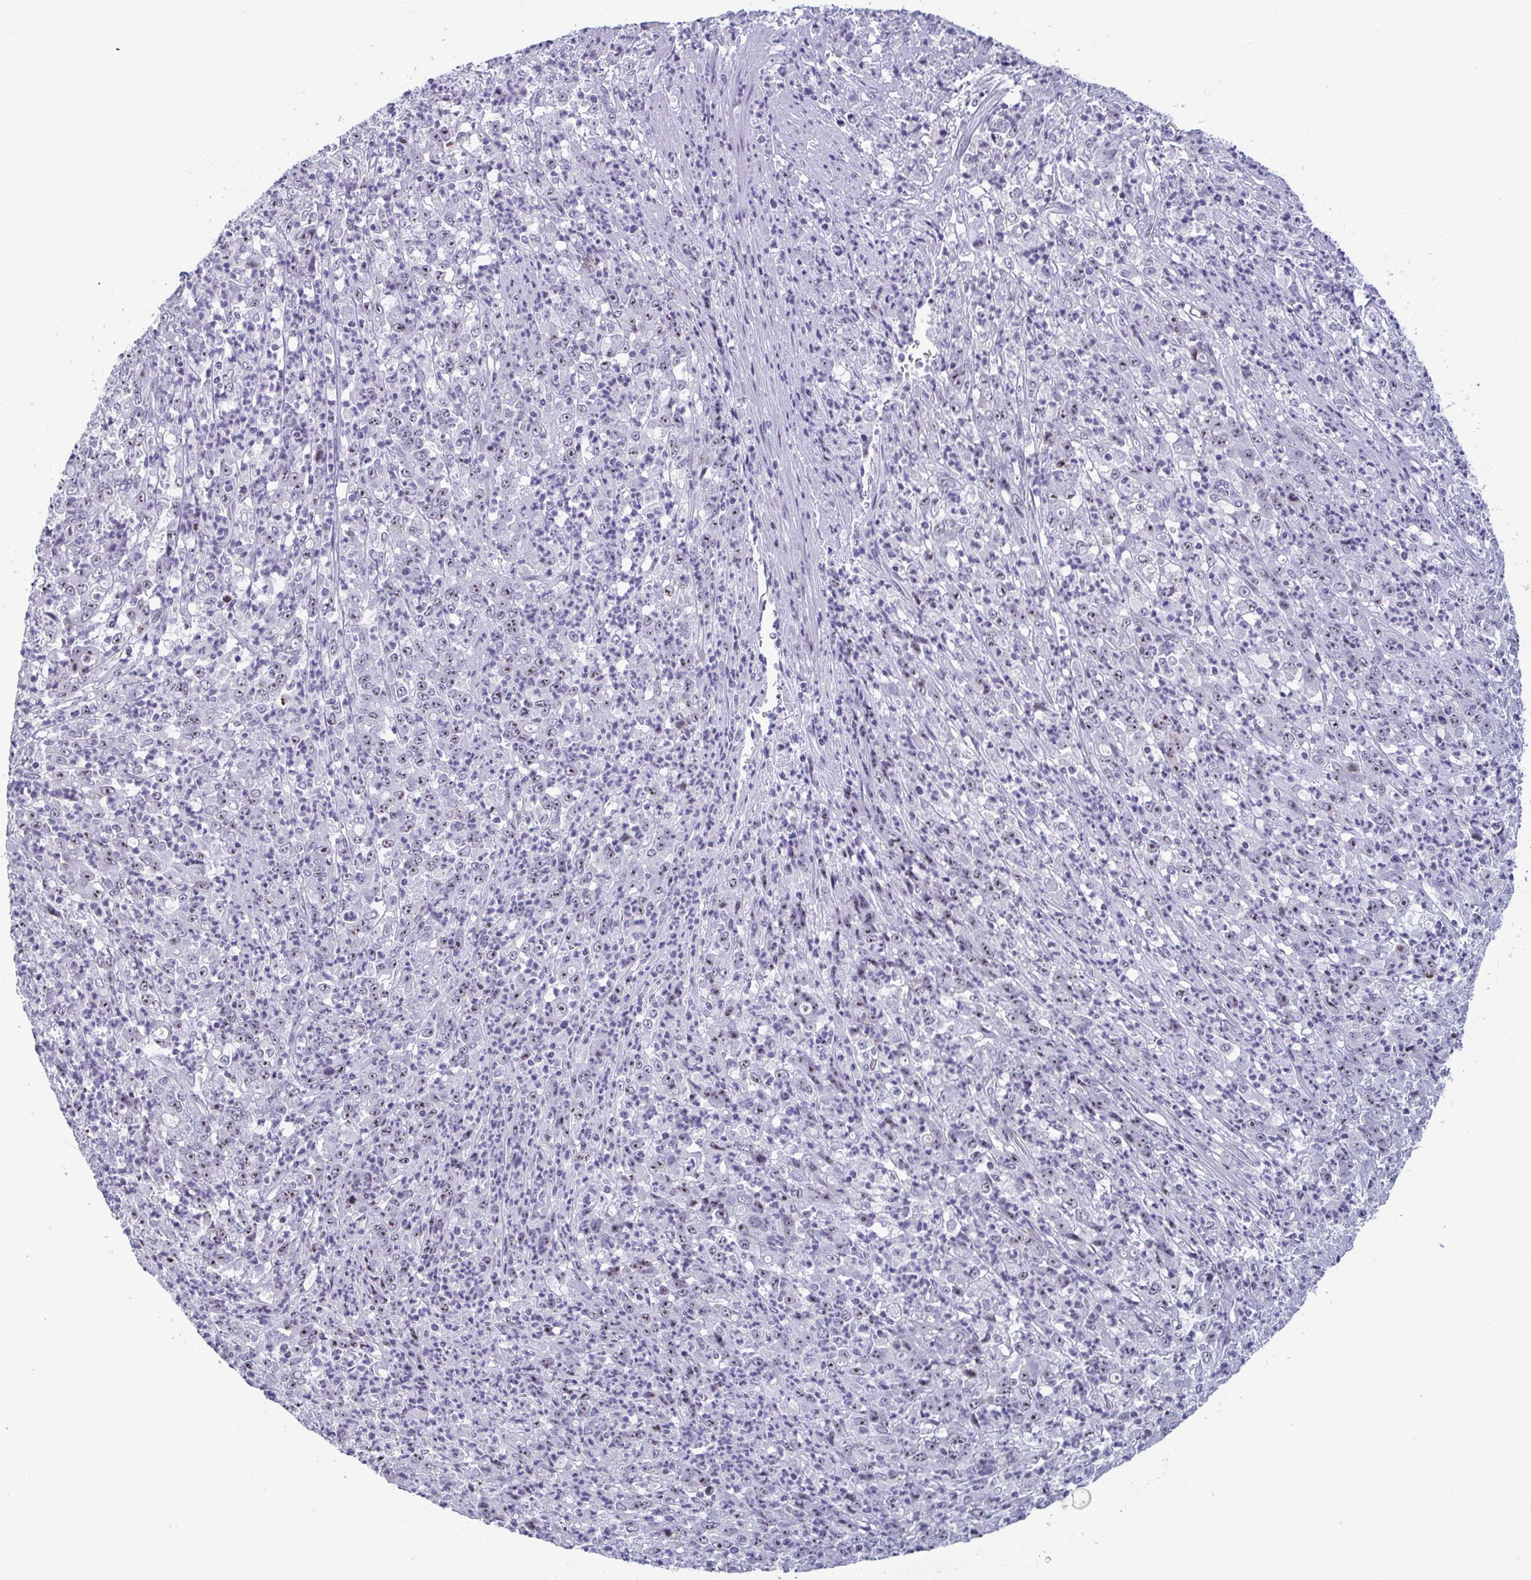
{"staining": {"intensity": "weak", "quantity": "25%-75%", "location": "nuclear"}, "tissue": "stomach cancer", "cell_type": "Tumor cells", "image_type": "cancer", "snomed": [{"axis": "morphology", "description": "Adenocarcinoma, NOS"}, {"axis": "topography", "description": "Stomach, lower"}], "caption": "Stomach cancer (adenocarcinoma) was stained to show a protein in brown. There is low levels of weak nuclear expression in about 25%-75% of tumor cells. The staining was performed using DAB (3,3'-diaminobenzidine), with brown indicating positive protein expression. Nuclei are stained blue with hematoxylin.", "gene": "BZW1", "patient": {"sex": "female", "age": 71}}